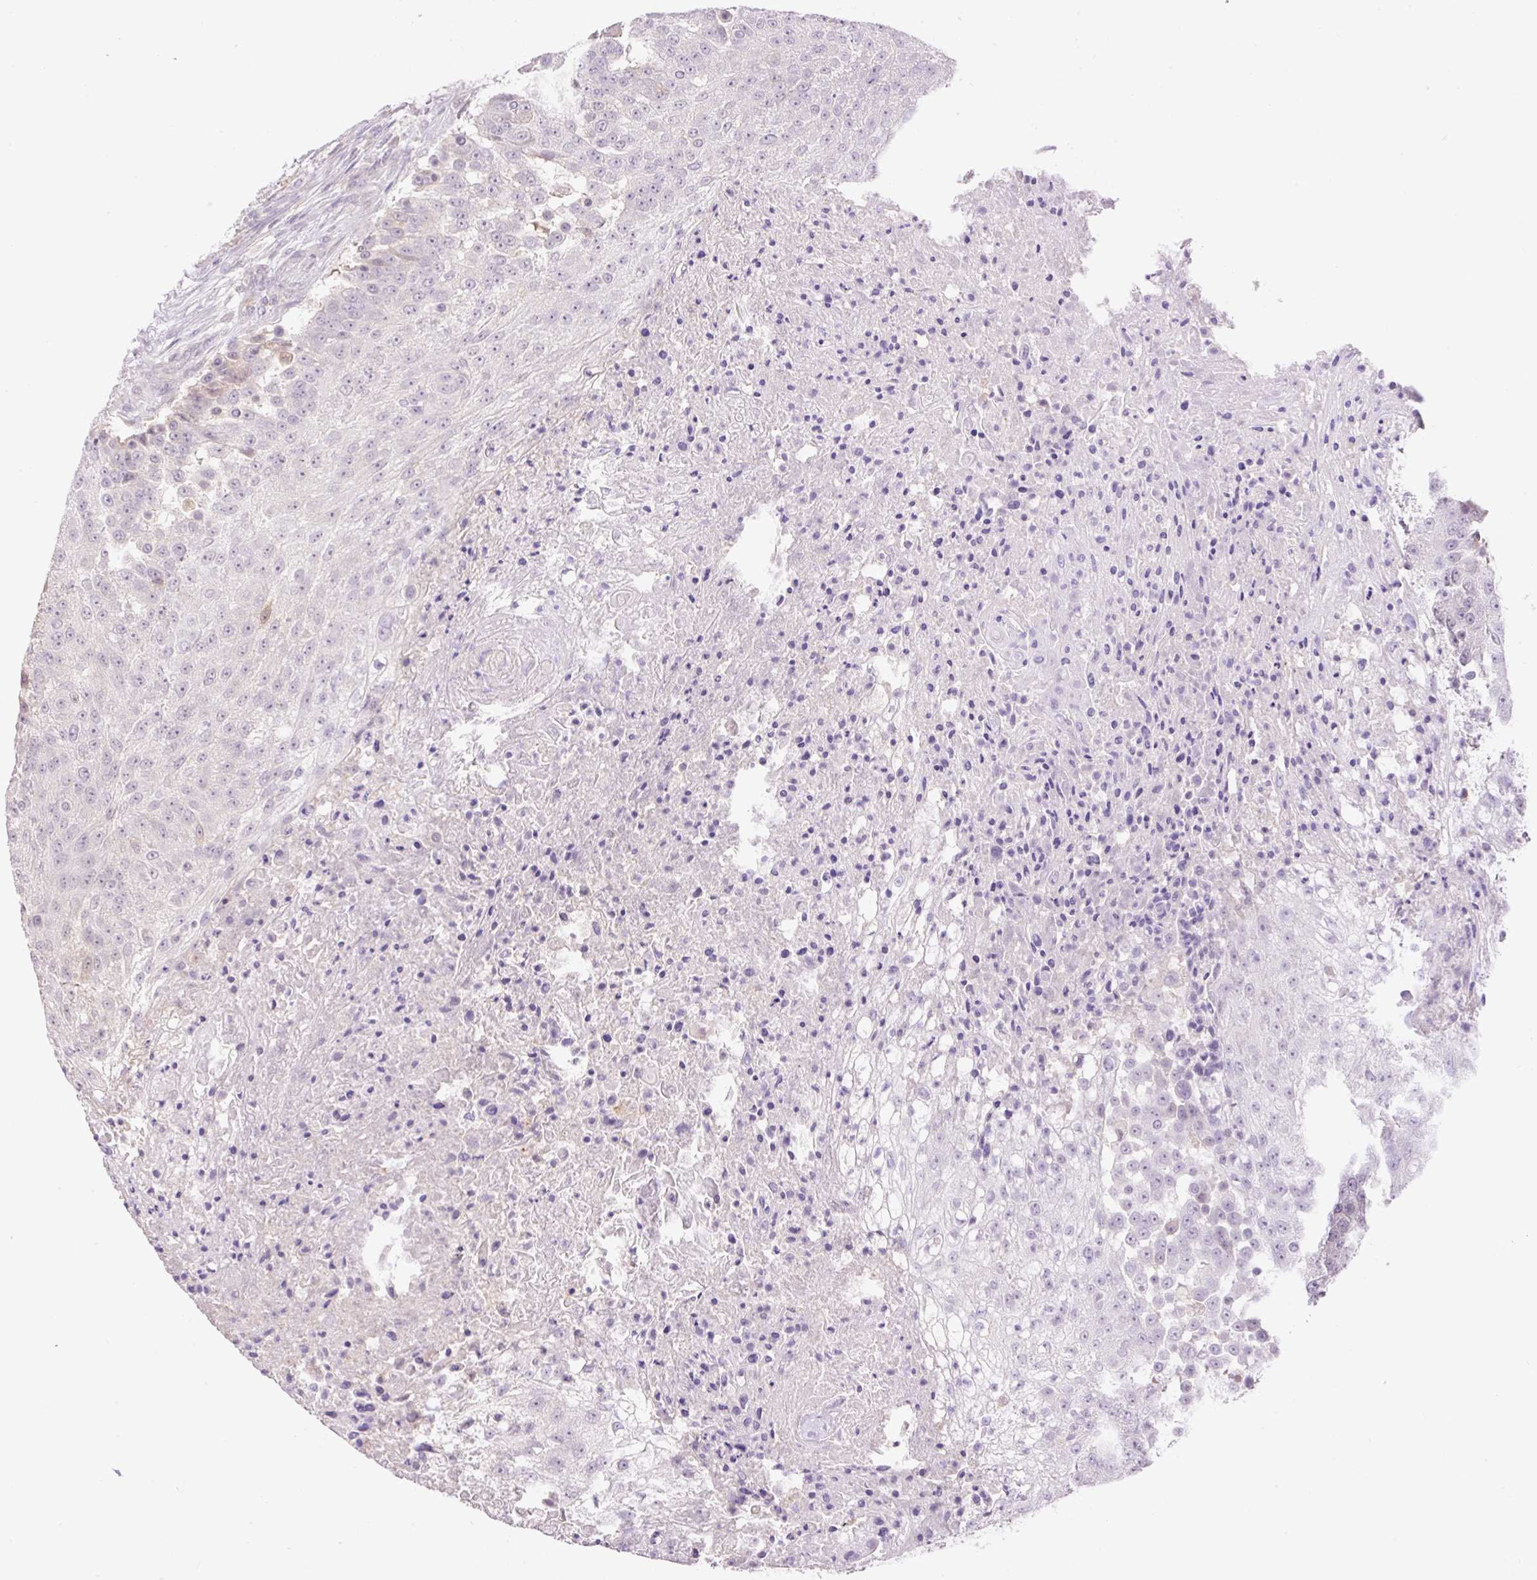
{"staining": {"intensity": "negative", "quantity": "none", "location": "none"}, "tissue": "urothelial cancer", "cell_type": "Tumor cells", "image_type": "cancer", "snomed": [{"axis": "morphology", "description": "Urothelial carcinoma, High grade"}, {"axis": "topography", "description": "Urinary bladder"}], "caption": "The histopathology image shows no staining of tumor cells in urothelial cancer.", "gene": "HABP4", "patient": {"sex": "female", "age": 63}}